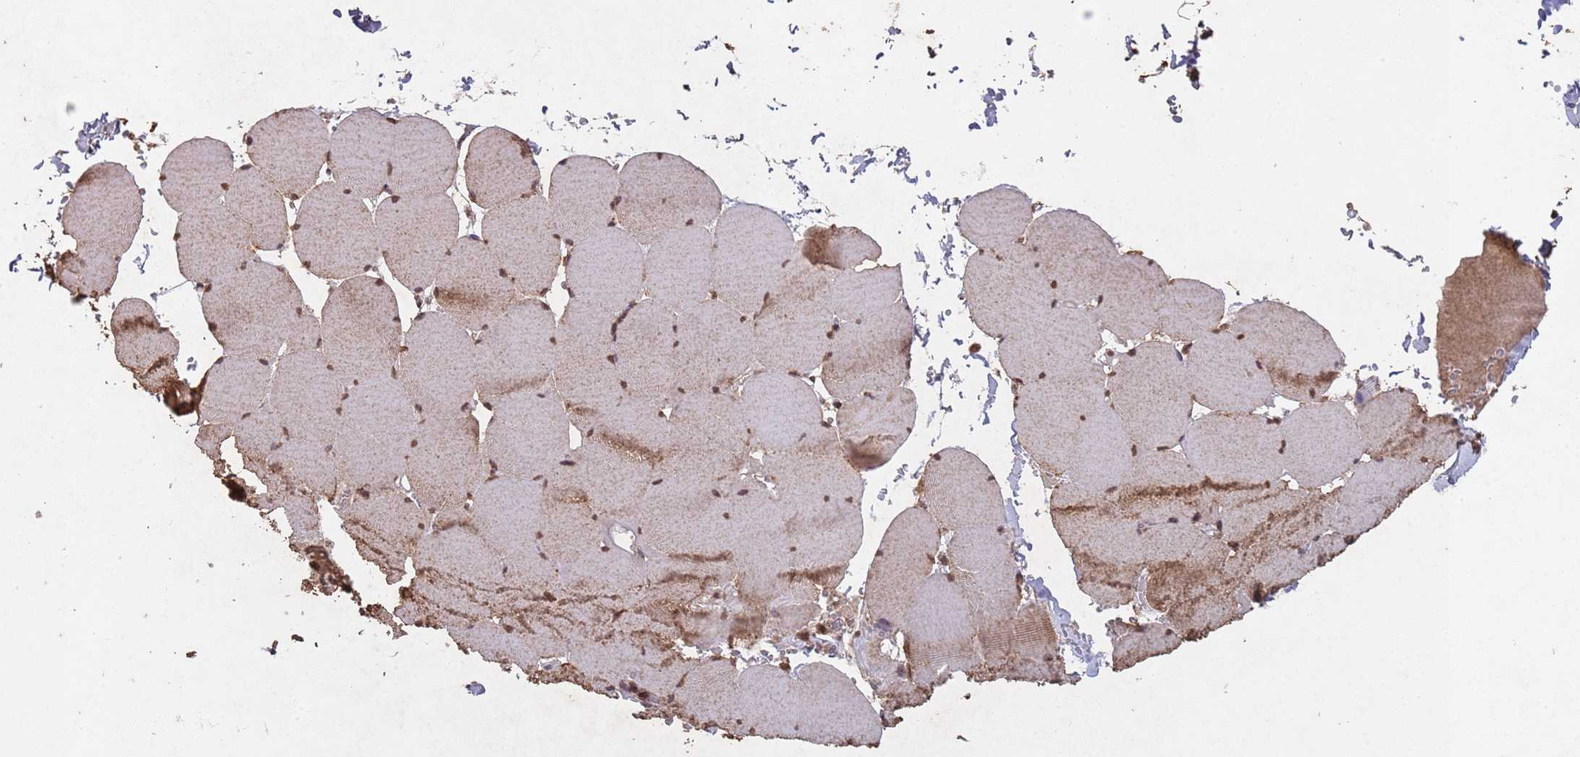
{"staining": {"intensity": "moderate", "quantity": ">75%", "location": "cytoplasmic/membranous,nuclear"}, "tissue": "skeletal muscle", "cell_type": "Myocytes", "image_type": "normal", "snomed": [{"axis": "morphology", "description": "Normal tissue, NOS"}, {"axis": "topography", "description": "Skeletal muscle"}, {"axis": "topography", "description": "Head-Neck"}], "caption": "Unremarkable skeletal muscle was stained to show a protein in brown. There is medium levels of moderate cytoplasmic/membranous,nuclear expression in about >75% of myocytes.", "gene": "HDAC10", "patient": {"sex": "male", "age": 66}}